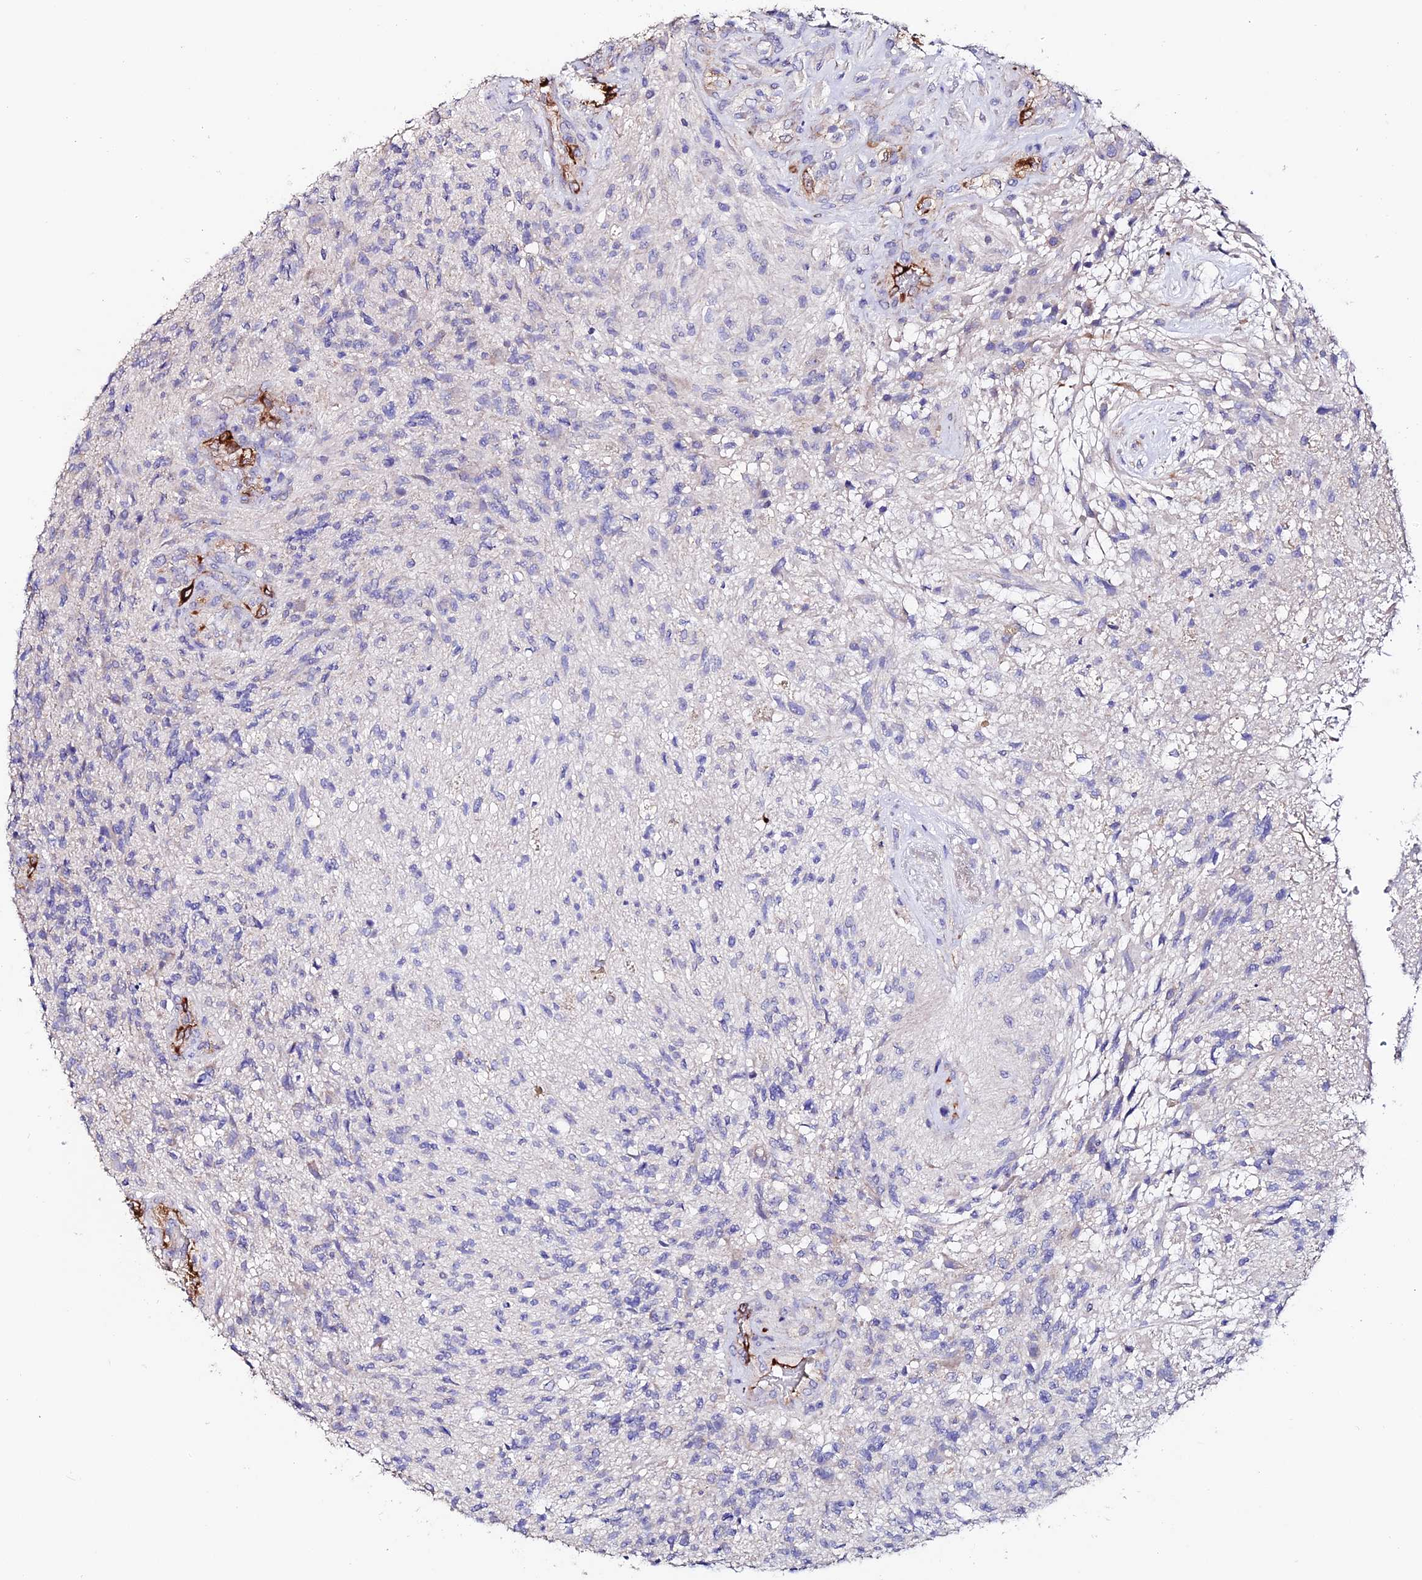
{"staining": {"intensity": "negative", "quantity": "none", "location": "none"}, "tissue": "glioma", "cell_type": "Tumor cells", "image_type": "cancer", "snomed": [{"axis": "morphology", "description": "Glioma, malignant, High grade"}, {"axis": "topography", "description": "Brain"}], "caption": "This is an IHC histopathology image of human glioma. There is no staining in tumor cells.", "gene": "ESM1", "patient": {"sex": "male", "age": 56}}